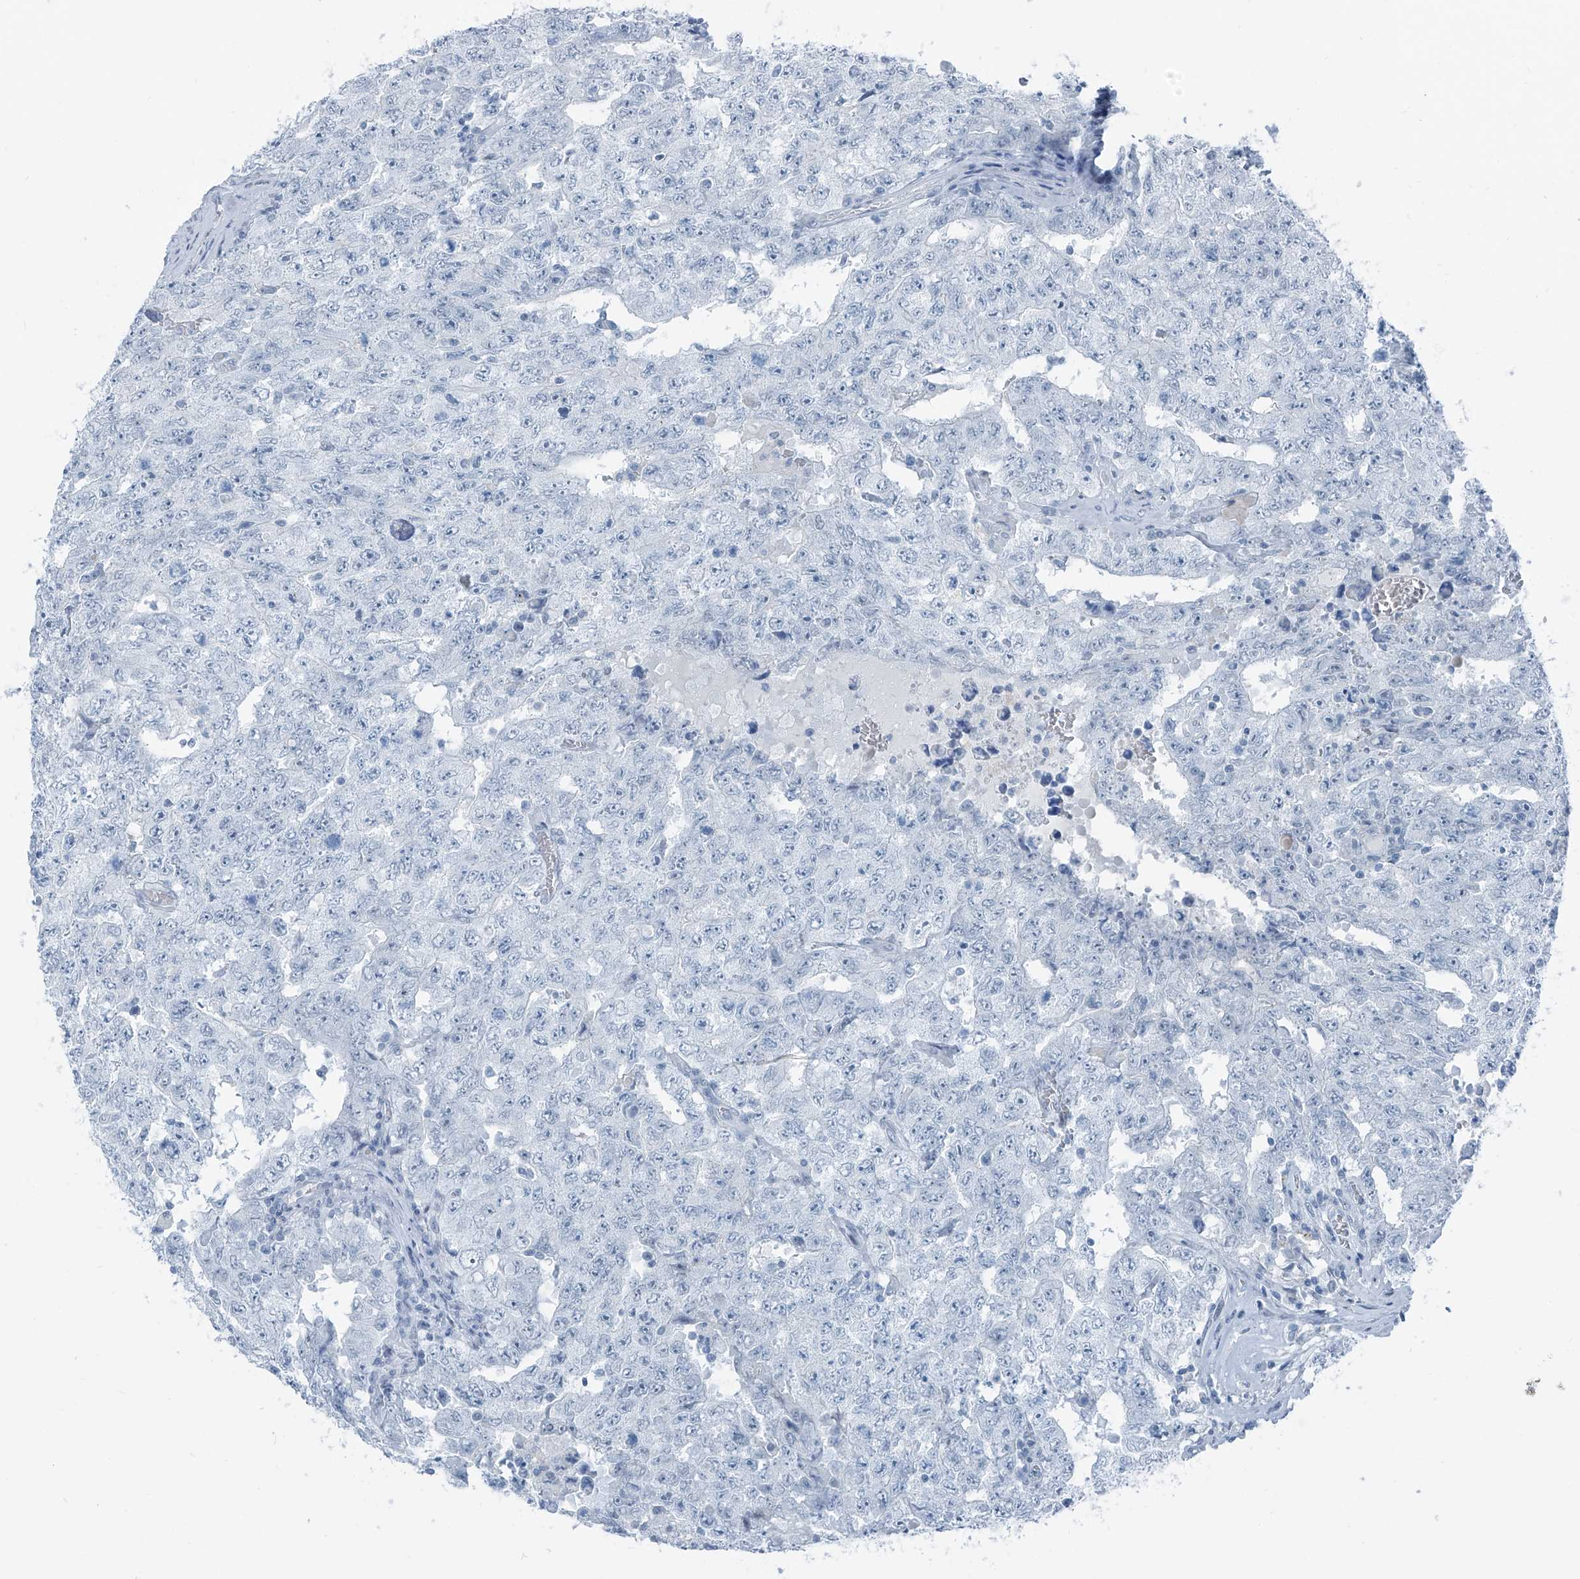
{"staining": {"intensity": "negative", "quantity": "none", "location": "none"}, "tissue": "testis cancer", "cell_type": "Tumor cells", "image_type": "cancer", "snomed": [{"axis": "morphology", "description": "Carcinoma, Embryonal, NOS"}, {"axis": "topography", "description": "Testis"}], "caption": "An immunohistochemistry photomicrograph of testis cancer is shown. There is no staining in tumor cells of testis cancer.", "gene": "RGN", "patient": {"sex": "male", "age": 26}}